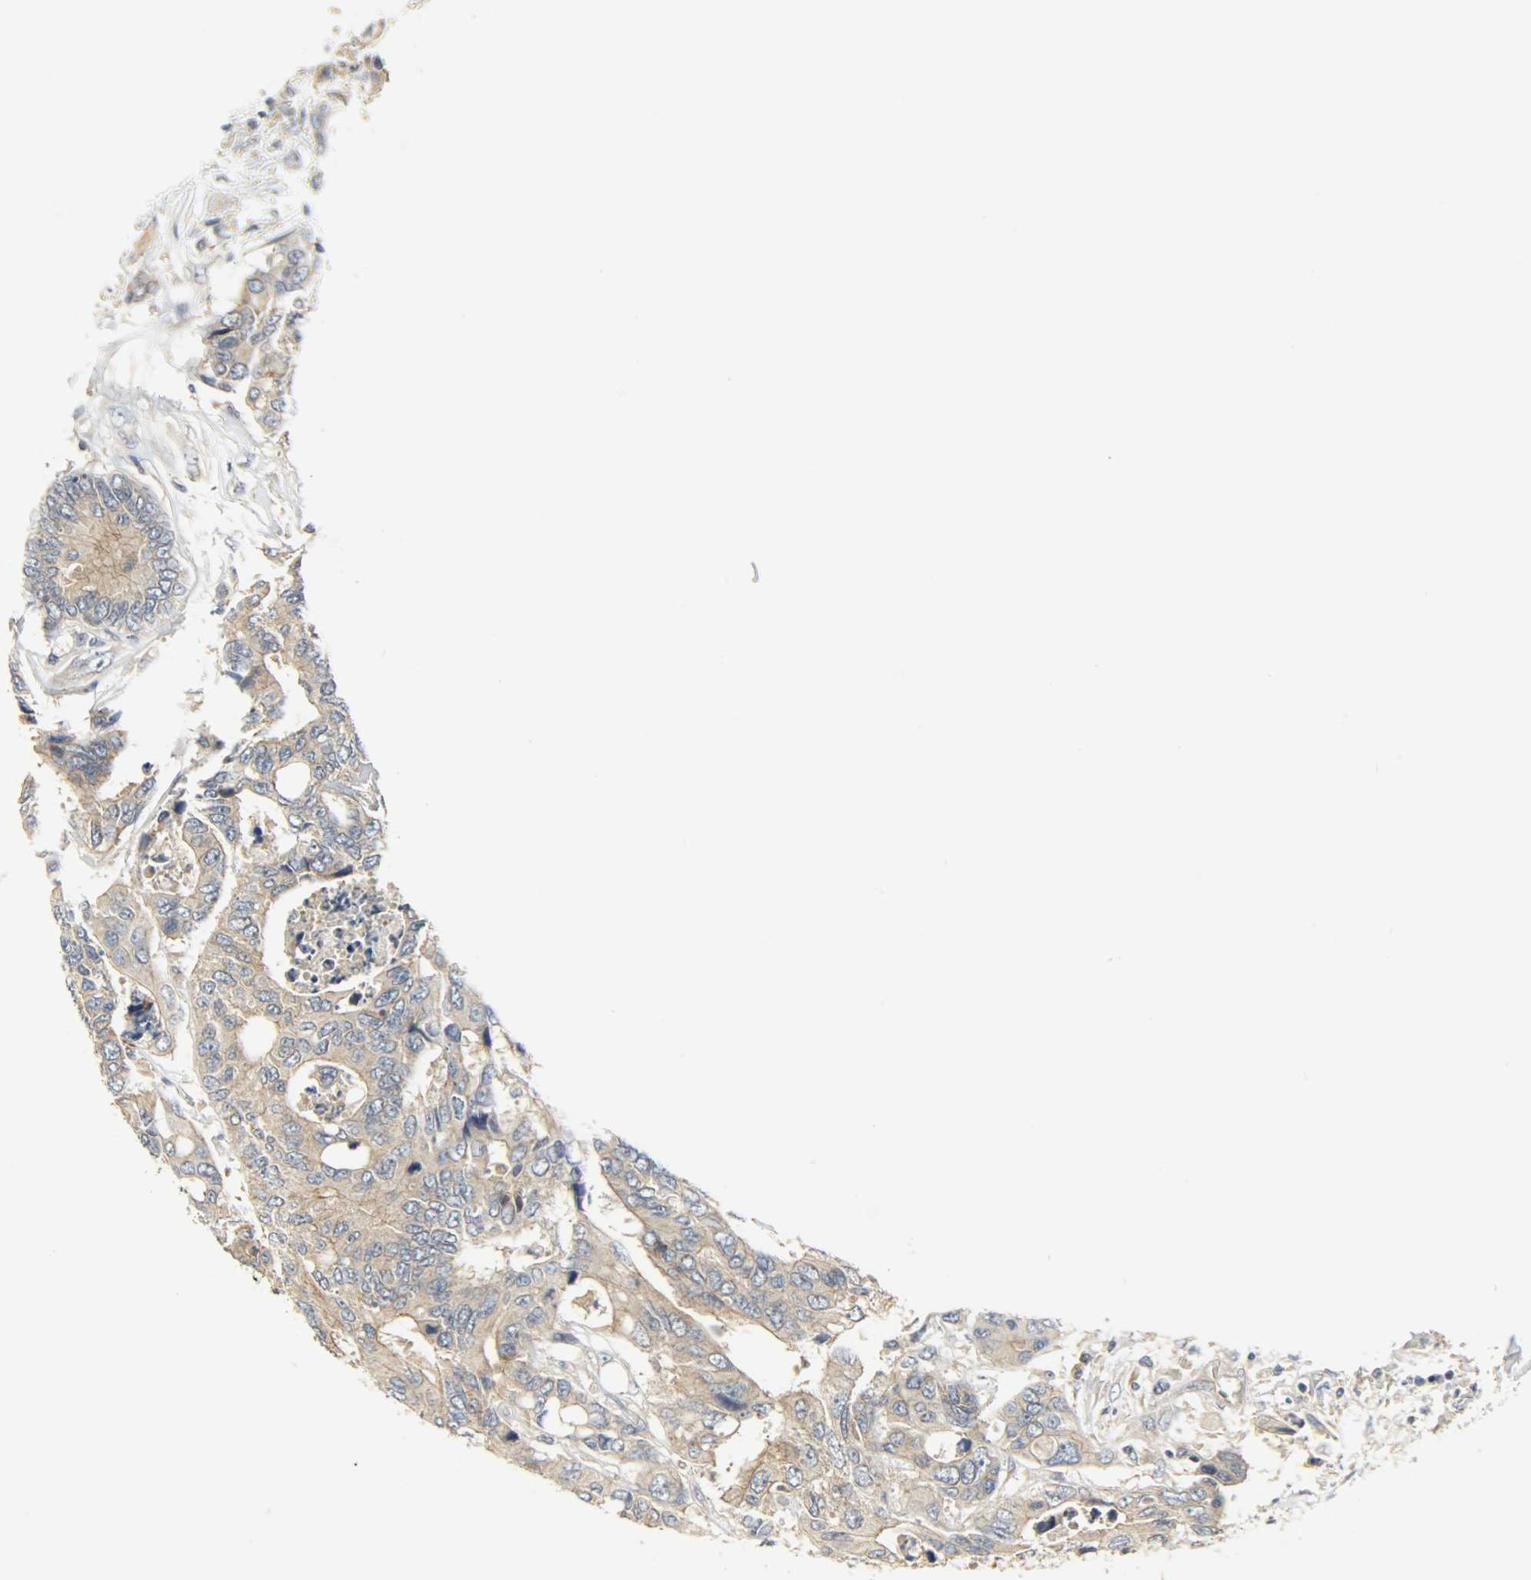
{"staining": {"intensity": "moderate", "quantity": ">75%", "location": "cytoplasmic/membranous"}, "tissue": "colorectal cancer", "cell_type": "Tumor cells", "image_type": "cancer", "snomed": [{"axis": "morphology", "description": "Adenocarcinoma, NOS"}, {"axis": "topography", "description": "Rectum"}], "caption": "Immunohistochemical staining of human colorectal cancer (adenocarcinoma) reveals medium levels of moderate cytoplasmic/membranous protein positivity in about >75% of tumor cells. The staining was performed using DAB (3,3'-diaminobenzidine) to visualize the protein expression in brown, while the nuclei were stained in blue with hematoxylin (Magnification: 20x).", "gene": "KIAA1217", "patient": {"sex": "male", "age": 55}}